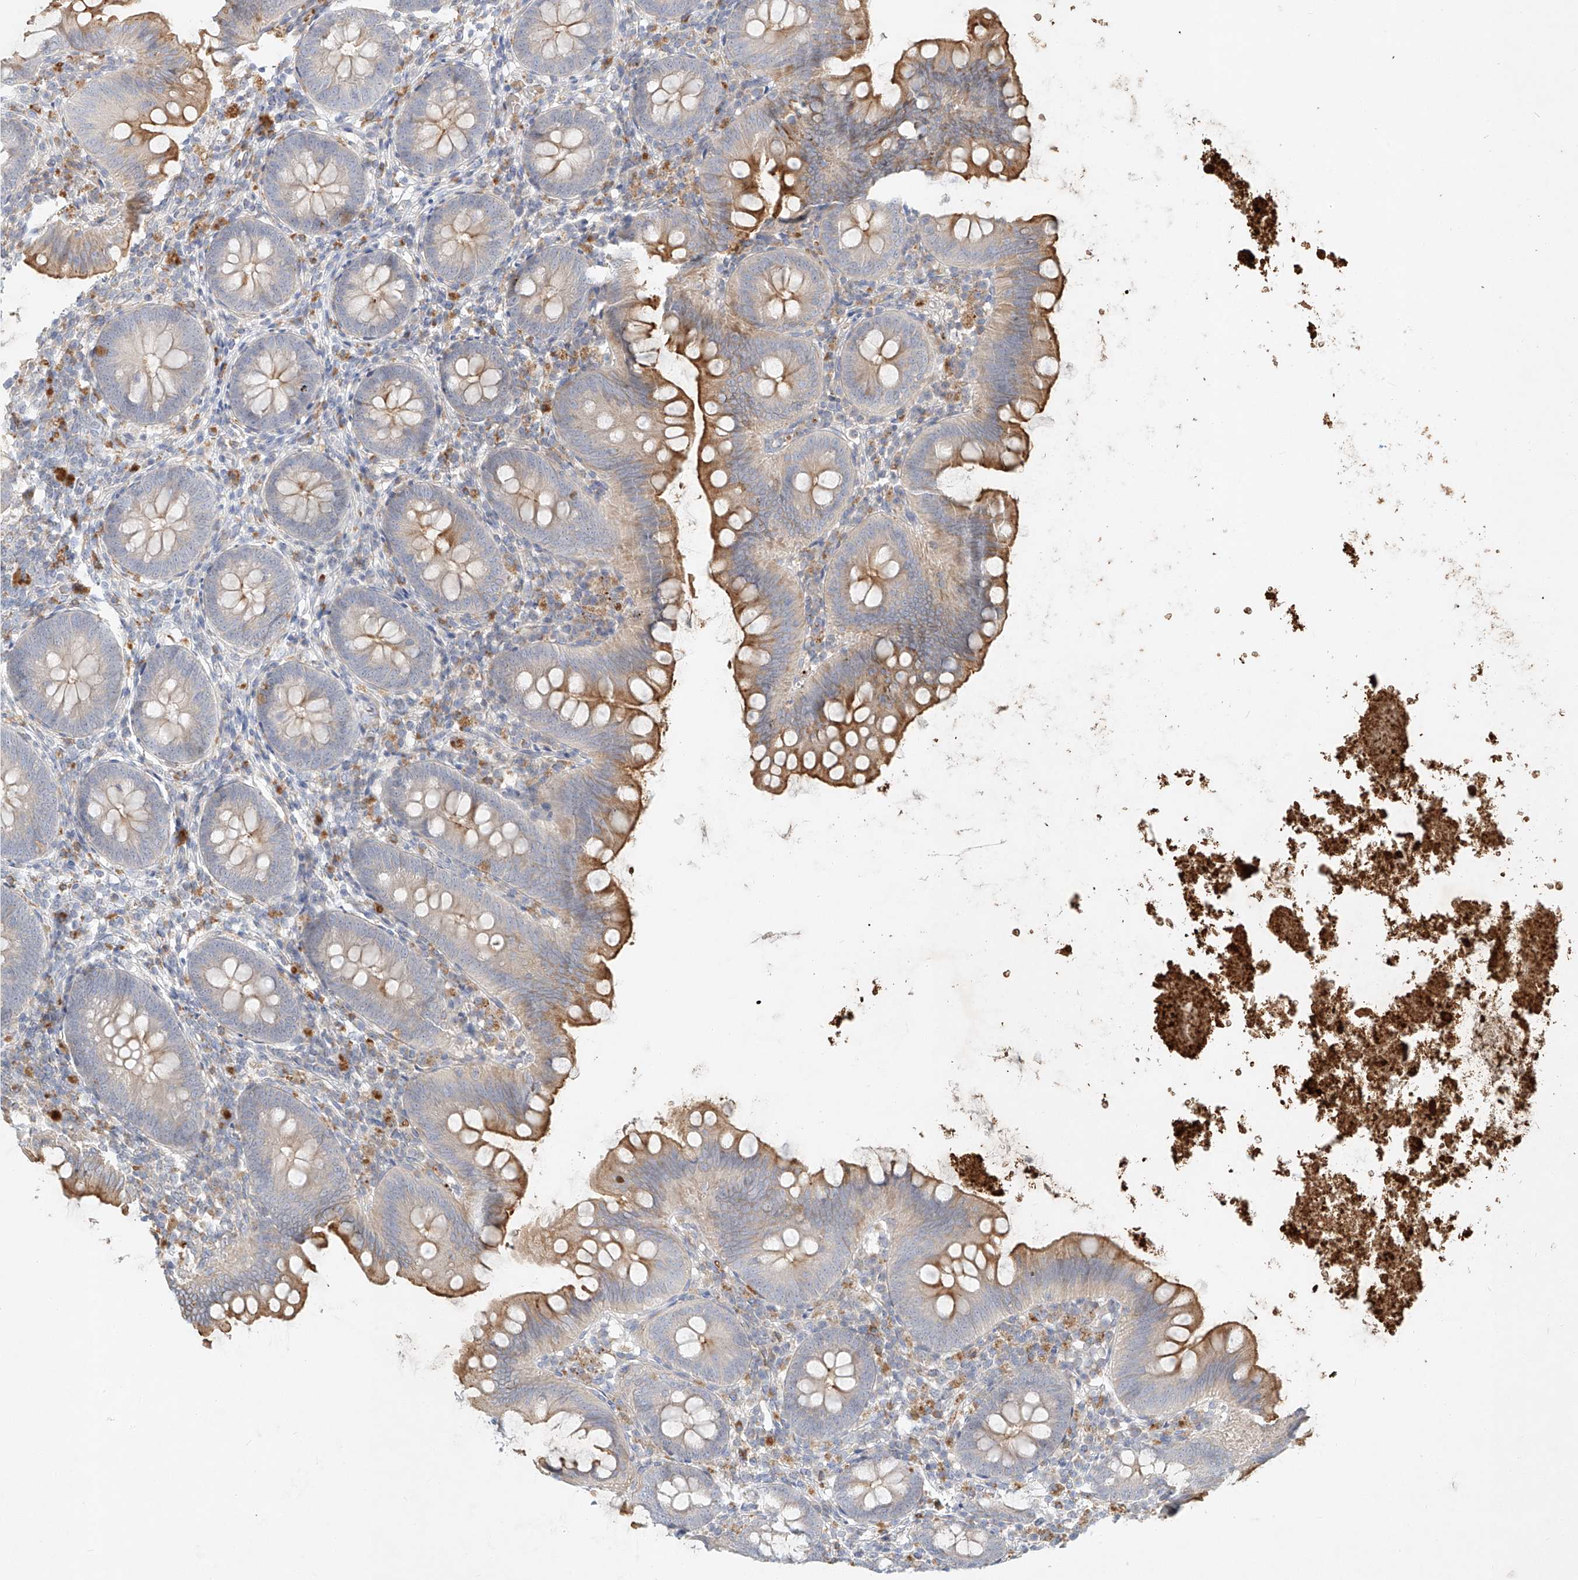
{"staining": {"intensity": "moderate", "quantity": "25%-75%", "location": "cytoplasmic/membranous"}, "tissue": "appendix", "cell_type": "Glandular cells", "image_type": "normal", "snomed": [{"axis": "morphology", "description": "Normal tissue, NOS"}, {"axis": "topography", "description": "Appendix"}], "caption": "Protein staining of normal appendix reveals moderate cytoplasmic/membranous positivity in approximately 25%-75% of glandular cells. (IHC, brightfield microscopy, high magnification).", "gene": "SYTL3", "patient": {"sex": "female", "age": 62}}